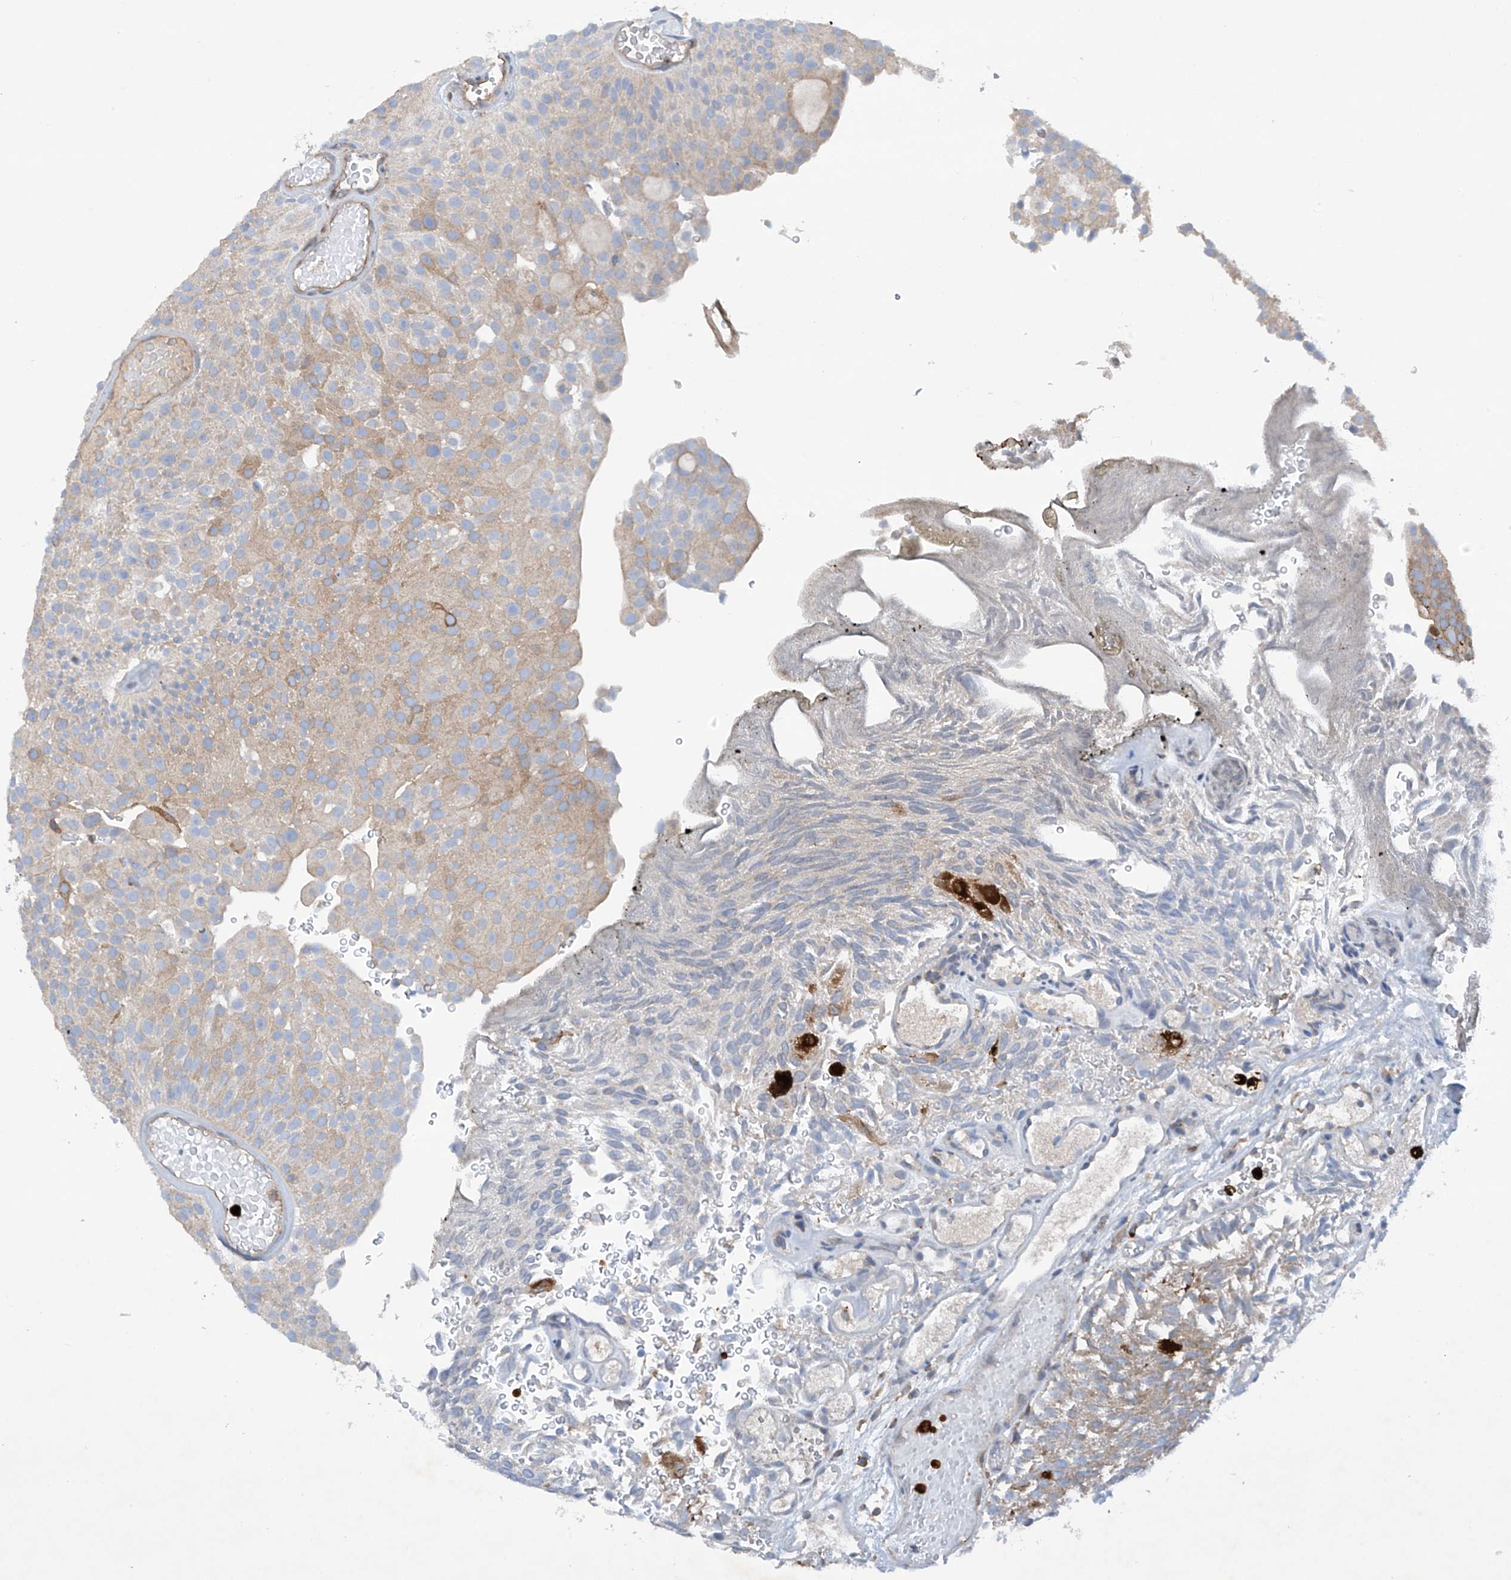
{"staining": {"intensity": "weak", "quantity": "<25%", "location": "cytoplasmic/membranous"}, "tissue": "urothelial cancer", "cell_type": "Tumor cells", "image_type": "cancer", "snomed": [{"axis": "morphology", "description": "Urothelial carcinoma, Low grade"}, {"axis": "topography", "description": "Urinary bladder"}], "caption": "Tumor cells show no significant positivity in urothelial cancer.", "gene": "PHACTR2", "patient": {"sex": "male", "age": 78}}